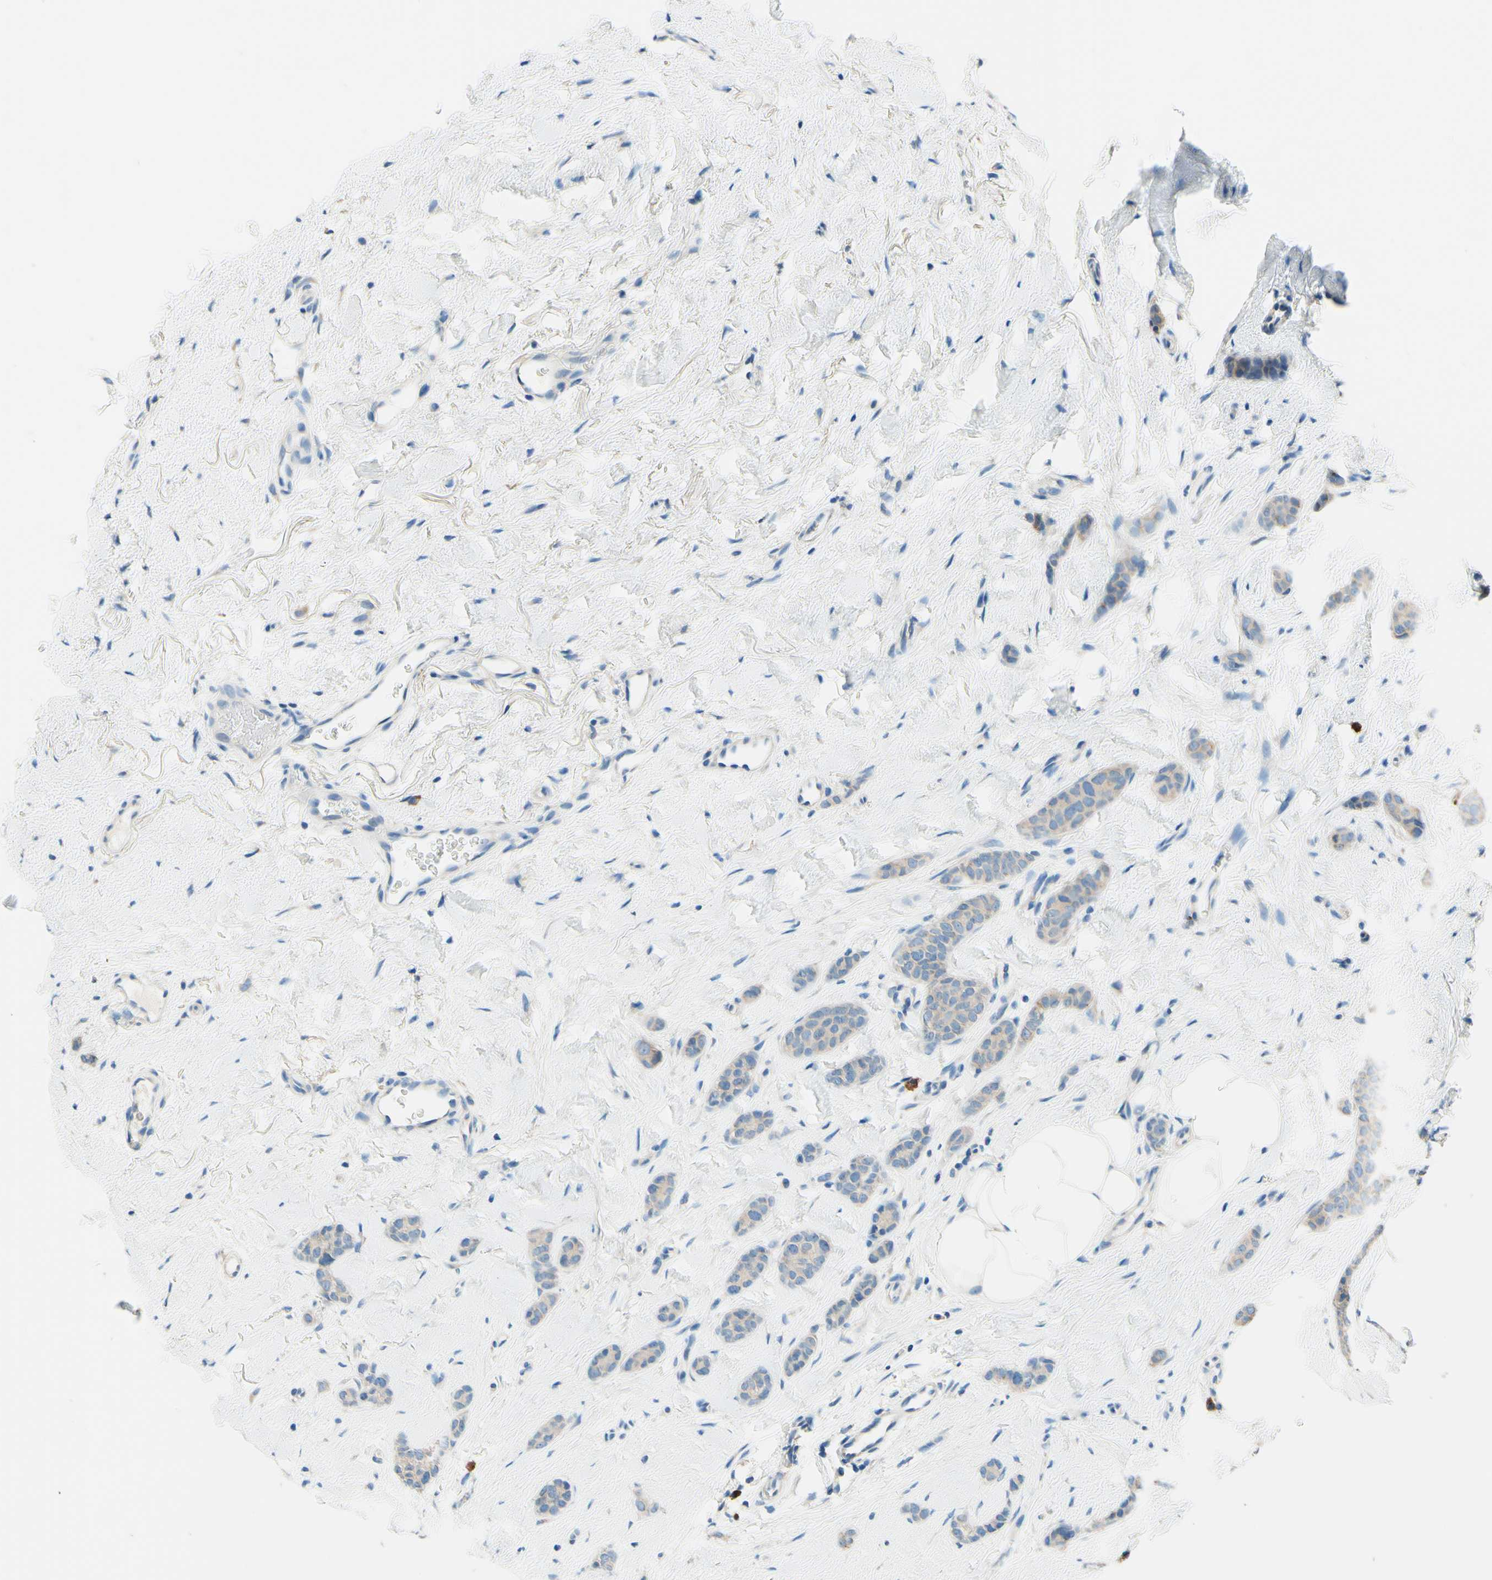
{"staining": {"intensity": "negative", "quantity": "none", "location": "none"}, "tissue": "breast cancer", "cell_type": "Tumor cells", "image_type": "cancer", "snomed": [{"axis": "morphology", "description": "Lobular carcinoma"}, {"axis": "topography", "description": "Skin"}, {"axis": "topography", "description": "Breast"}], "caption": "Tumor cells show no significant protein expression in breast lobular carcinoma. (Immunohistochemistry (ihc), brightfield microscopy, high magnification).", "gene": "PASD1", "patient": {"sex": "female", "age": 46}}